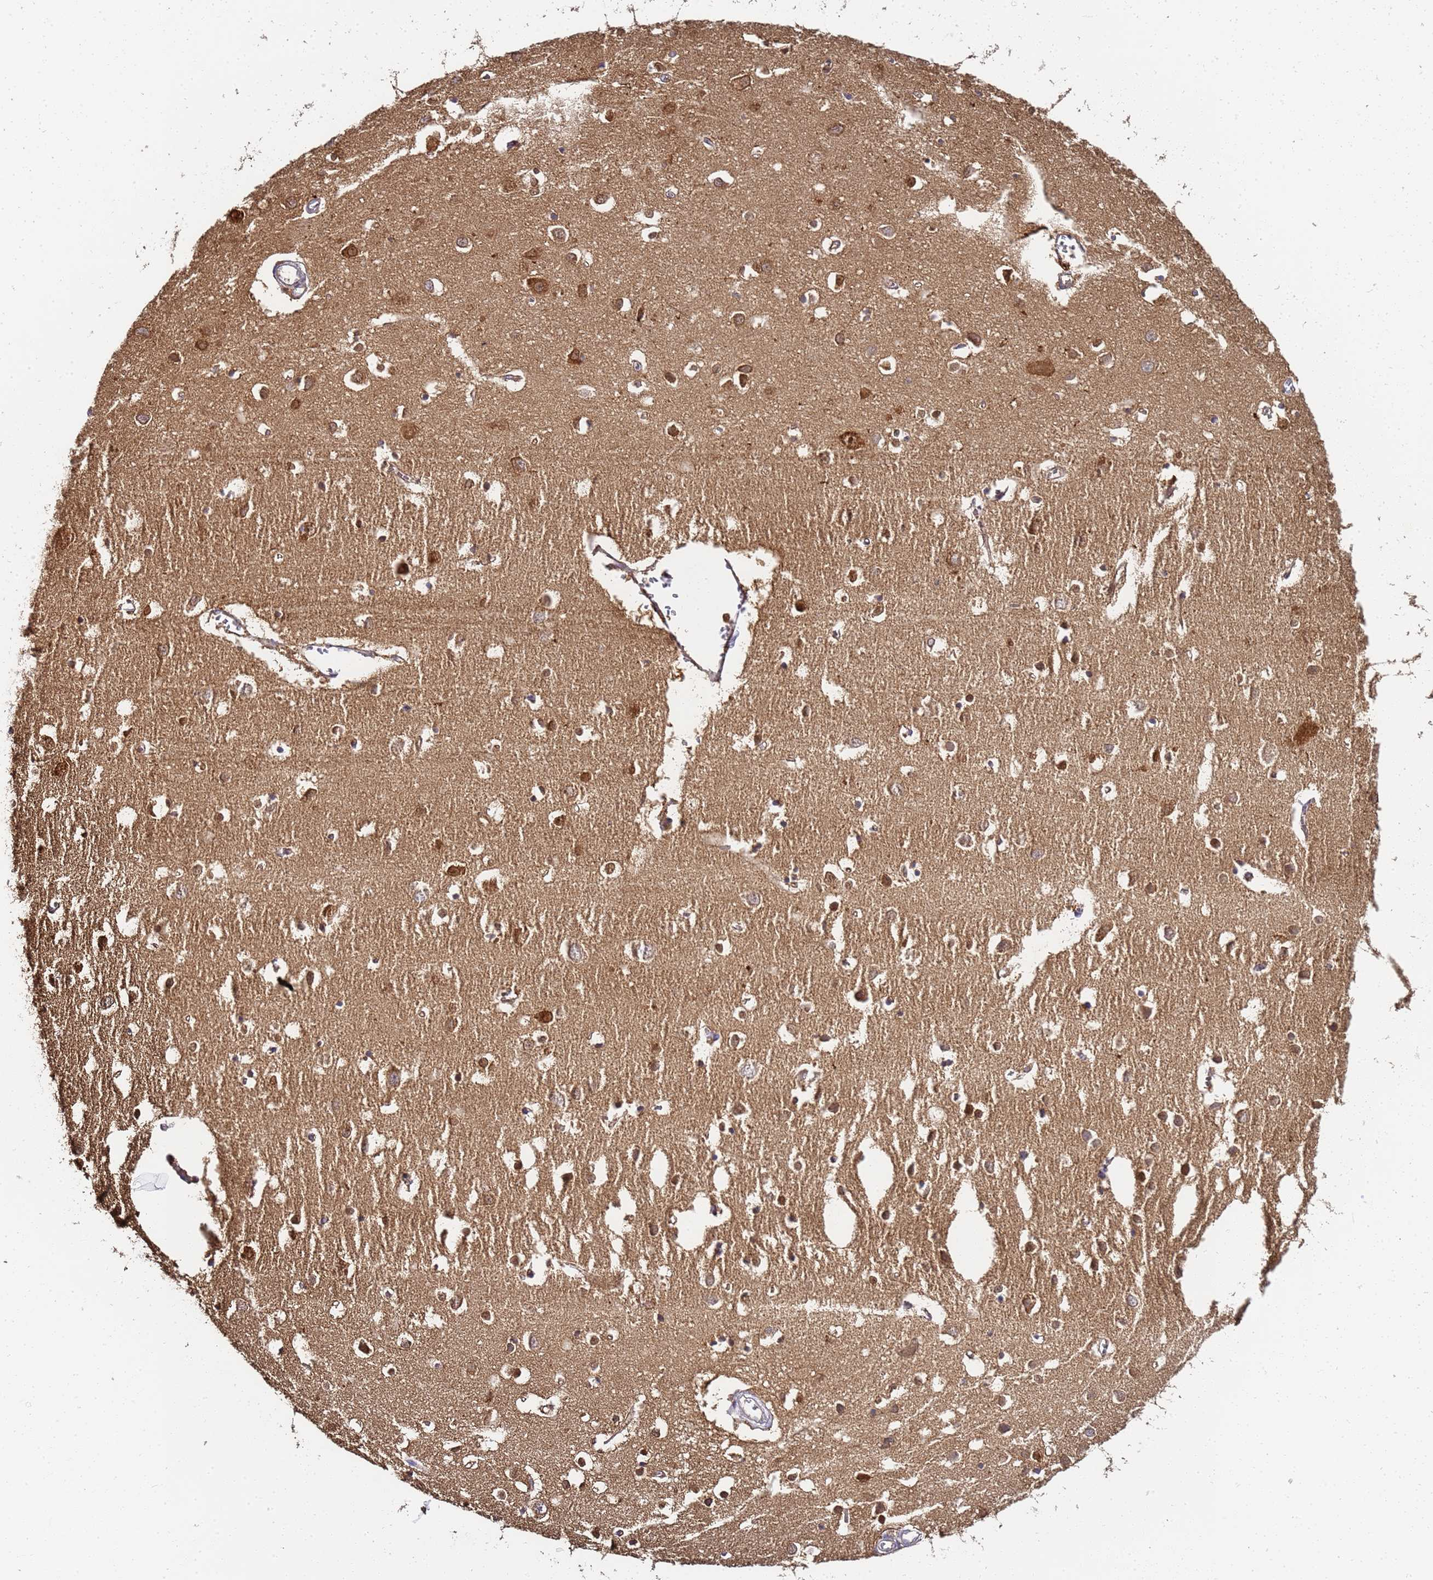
{"staining": {"intensity": "negative", "quantity": "none", "location": "none"}, "tissue": "cerebral cortex", "cell_type": "Endothelial cells", "image_type": "normal", "snomed": [{"axis": "morphology", "description": "Normal tissue, NOS"}, {"axis": "topography", "description": "Cerebral cortex"}], "caption": "This is a histopathology image of immunohistochemistry staining of normal cerebral cortex, which shows no positivity in endothelial cells. (DAB IHC with hematoxylin counter stain).", "gene": "NME1", "patient": {"sex": "female", "age": 64}}